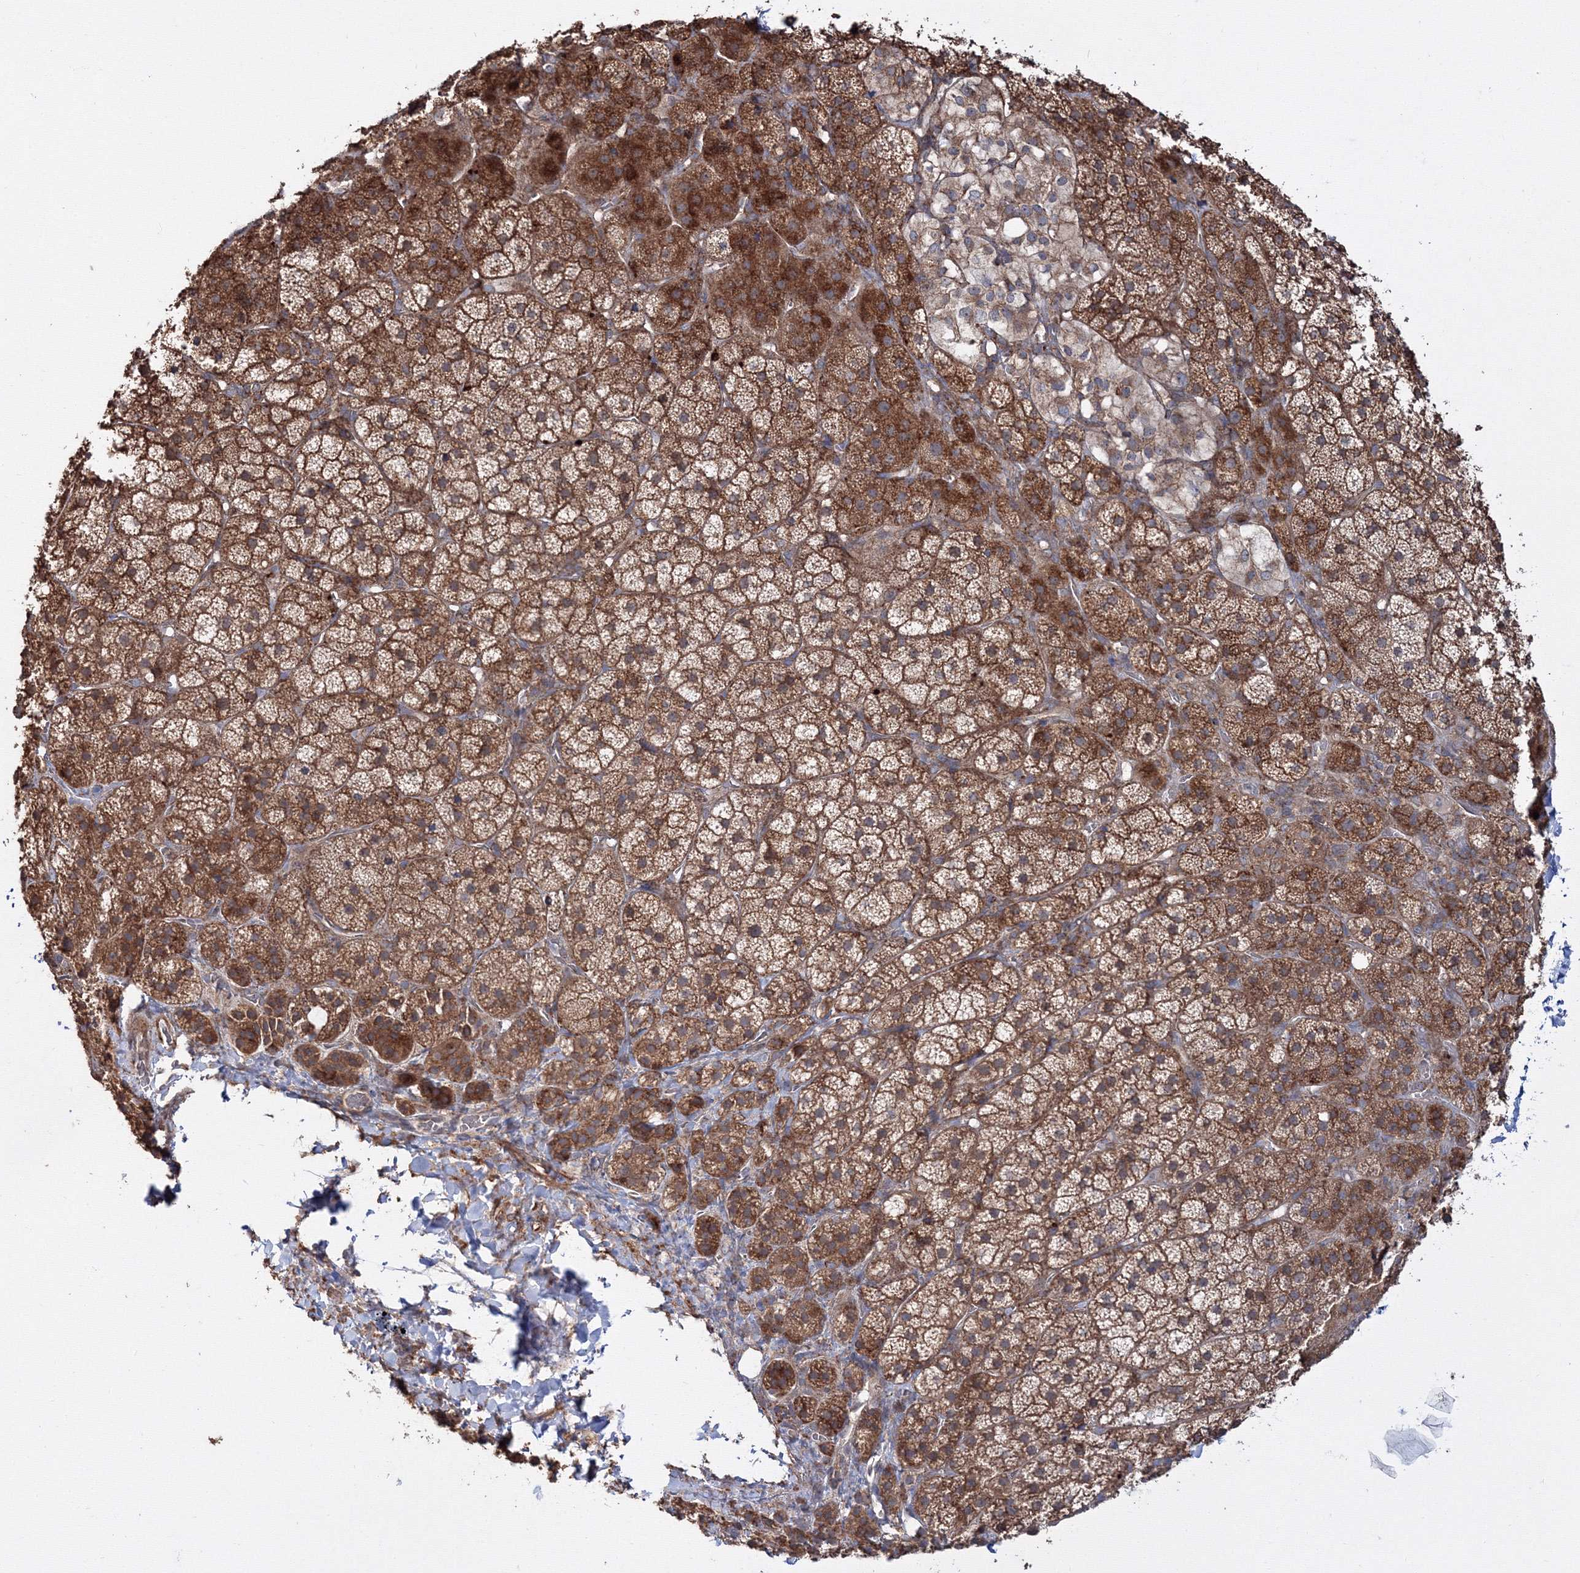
{"staining": {"intensity": "strong", "quantity": "25%-75%", "location": "cytoplasmic/membranous"}, "tissue": "adrenal gland", "cell_type": "Glandular cells", "image_type": "normal", "snomed": [{"axis": "morphology", "description": "Normal tissue, NOS"}, {"axis": "topography", "description": "Adrenal gland"}], "caption": "Immunohistochemistry histopathology image of normal adrenal gland: adrenal gland stained using IHC exhibits high levels of strong protein expression localized specifically in the cytoplasmic/membranous of glandular cells, appearing as a cytoplasmic/membranous brown color.", "gene": "DDO", "patient": {"sex": "female", "age": 44}}